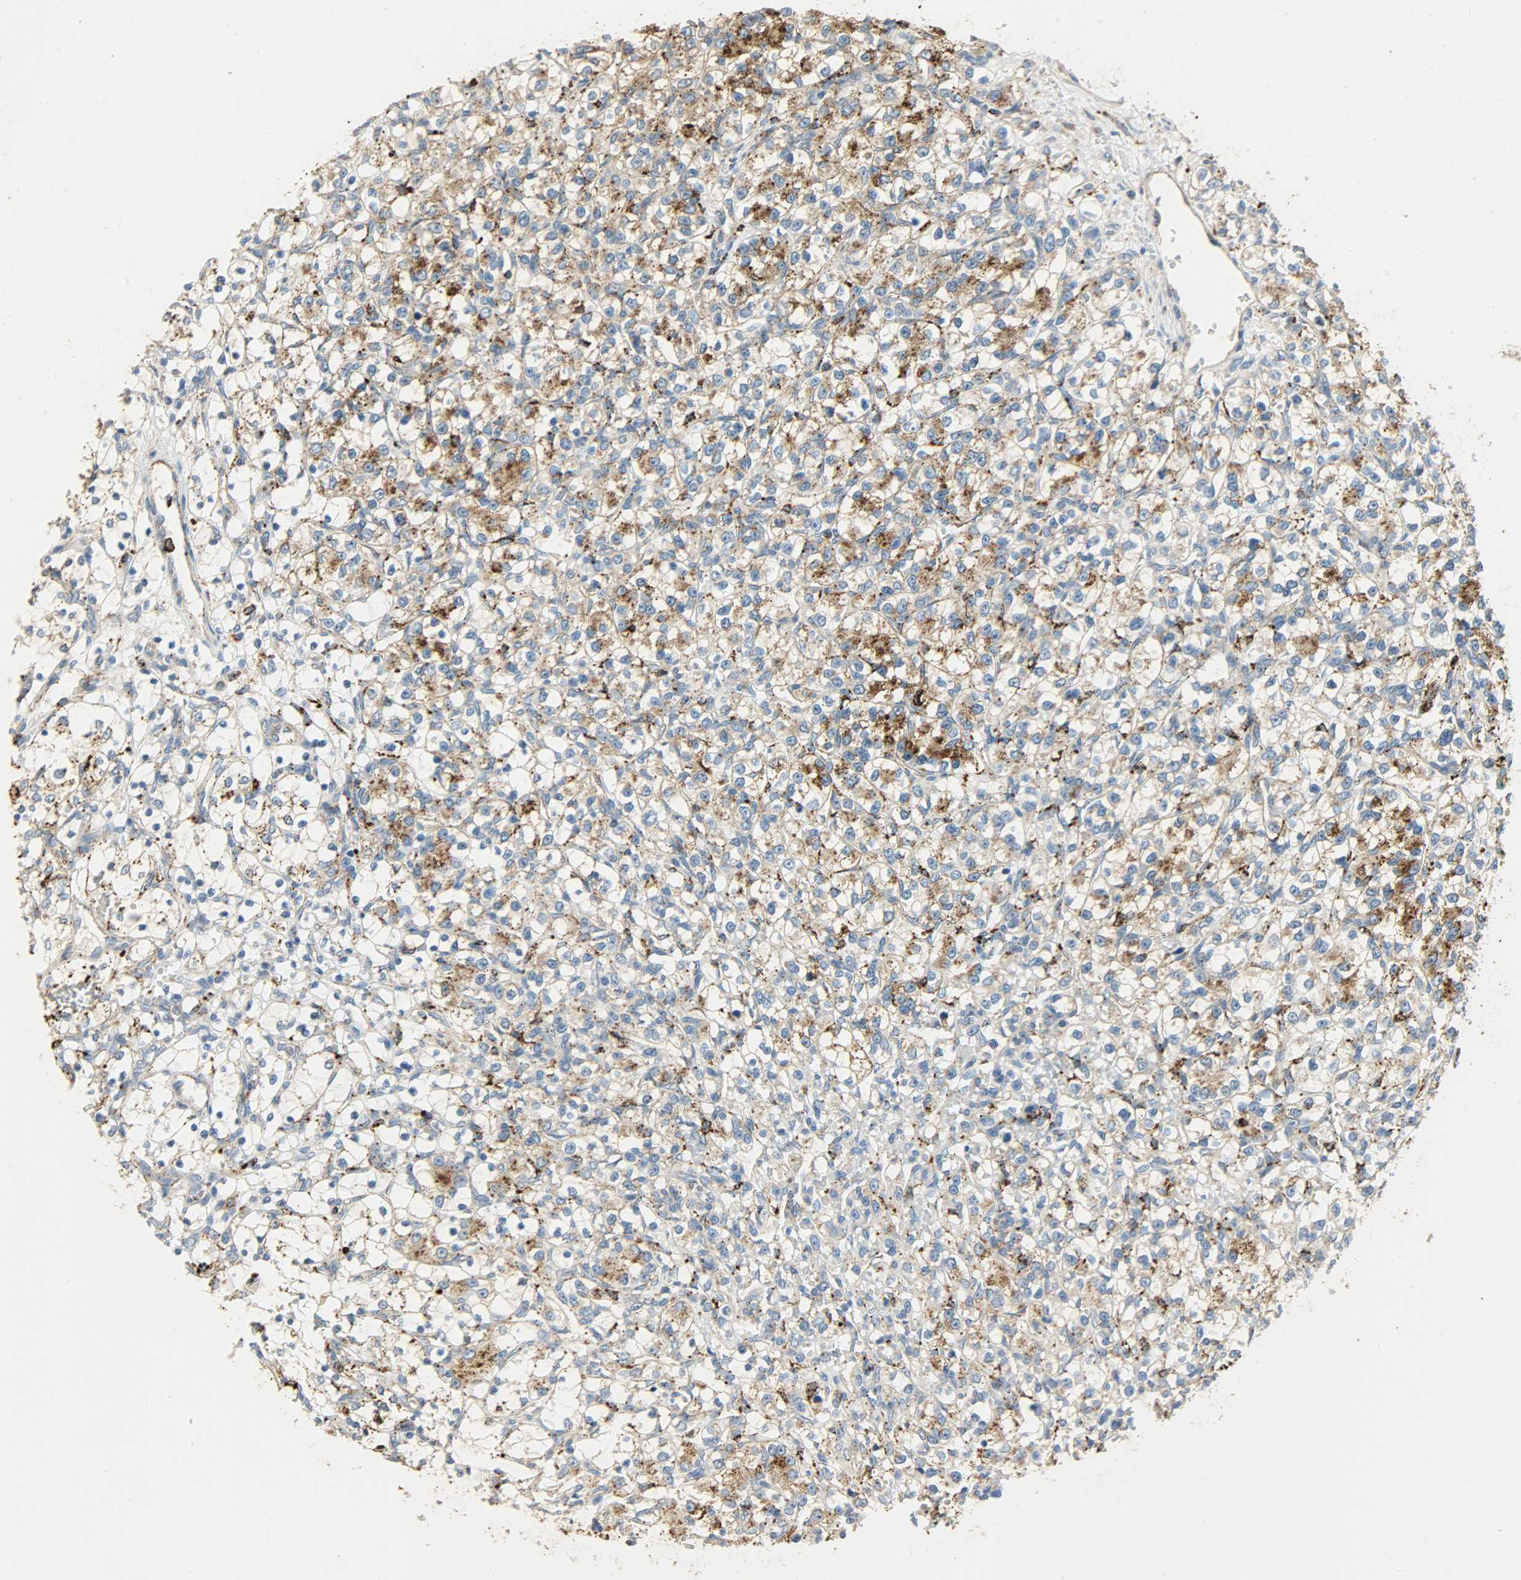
{"staining": {"intensity": "moderate", "quantity": "<25%", "location": "cytoplasmic/membranous"}, "tissue": "renal cancer", "cell_type": "Tumor cells", "image_type": "cancer", "snomed": [{"axis": "morphology", "description": "Adenocarcinoma, NOS"}, {"axis": "topography", "description": "Kidney"}], "caption": "Adenocarcinoma (renal) was stained to show a protein in brown. There is low levels of moderate cytoplasmic/membranous positivity in about <25% of tumor cells.", "gene": "ASAH1", "patient": {"sex": "female", "age": 69}}